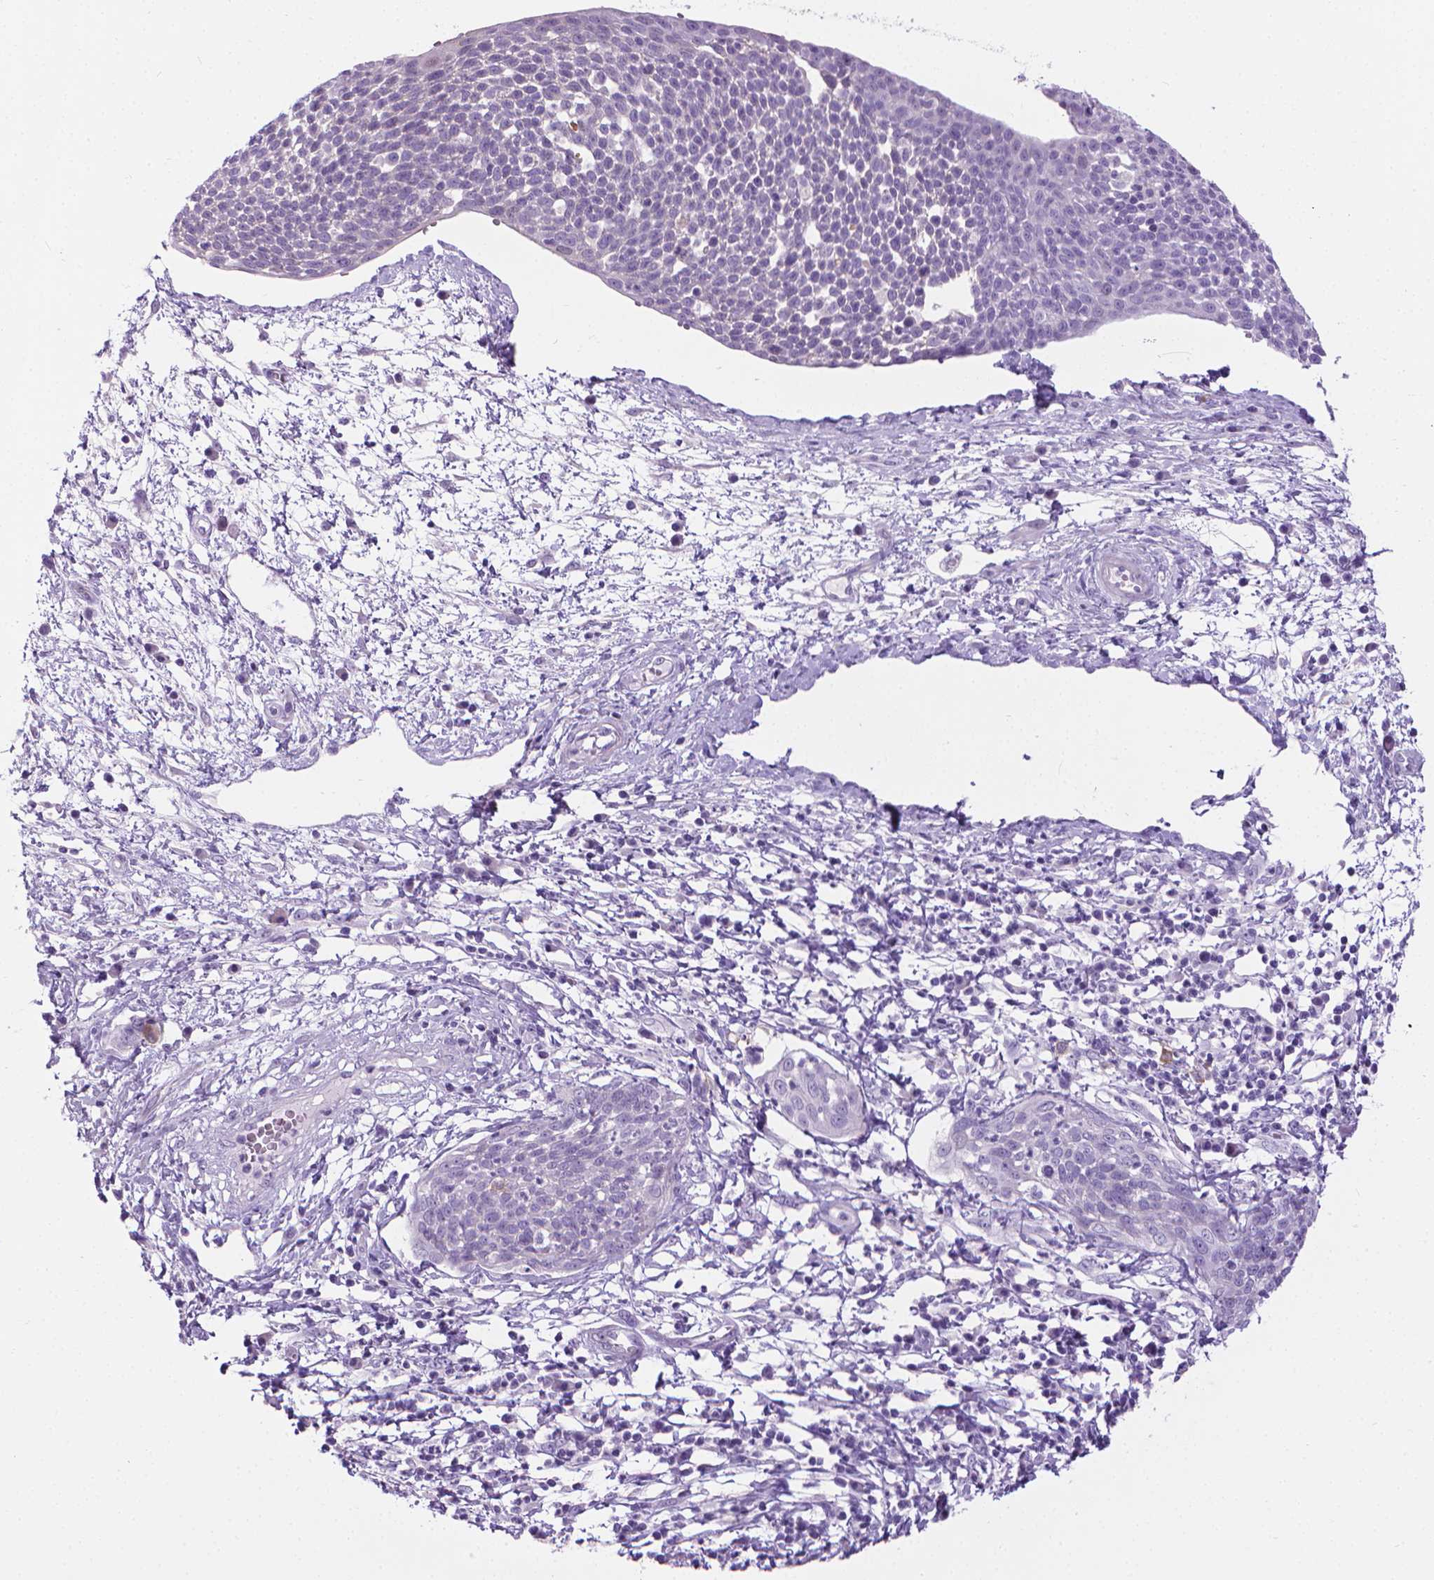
{"staining": {"intensity": "negative", "quantity": "none", "location": "none"}, "tissue": "cervical cancer", "cell_type": "Tumor cells", "image_type": "cancer", "snomed": [{"axis": "morphology", "description": "Squamous cell carcinoma, NOS"}, {"axis": "topography", "description": "Cervix"}], "caption": "DAB (3,3'-diaminobenzidine) immunohistochemical staining of cervical squamous cell carcinoma displays no significant expression in tumor cells.", "gene": "SPAG6", "patient": {"sex": "female", "age": 34}}